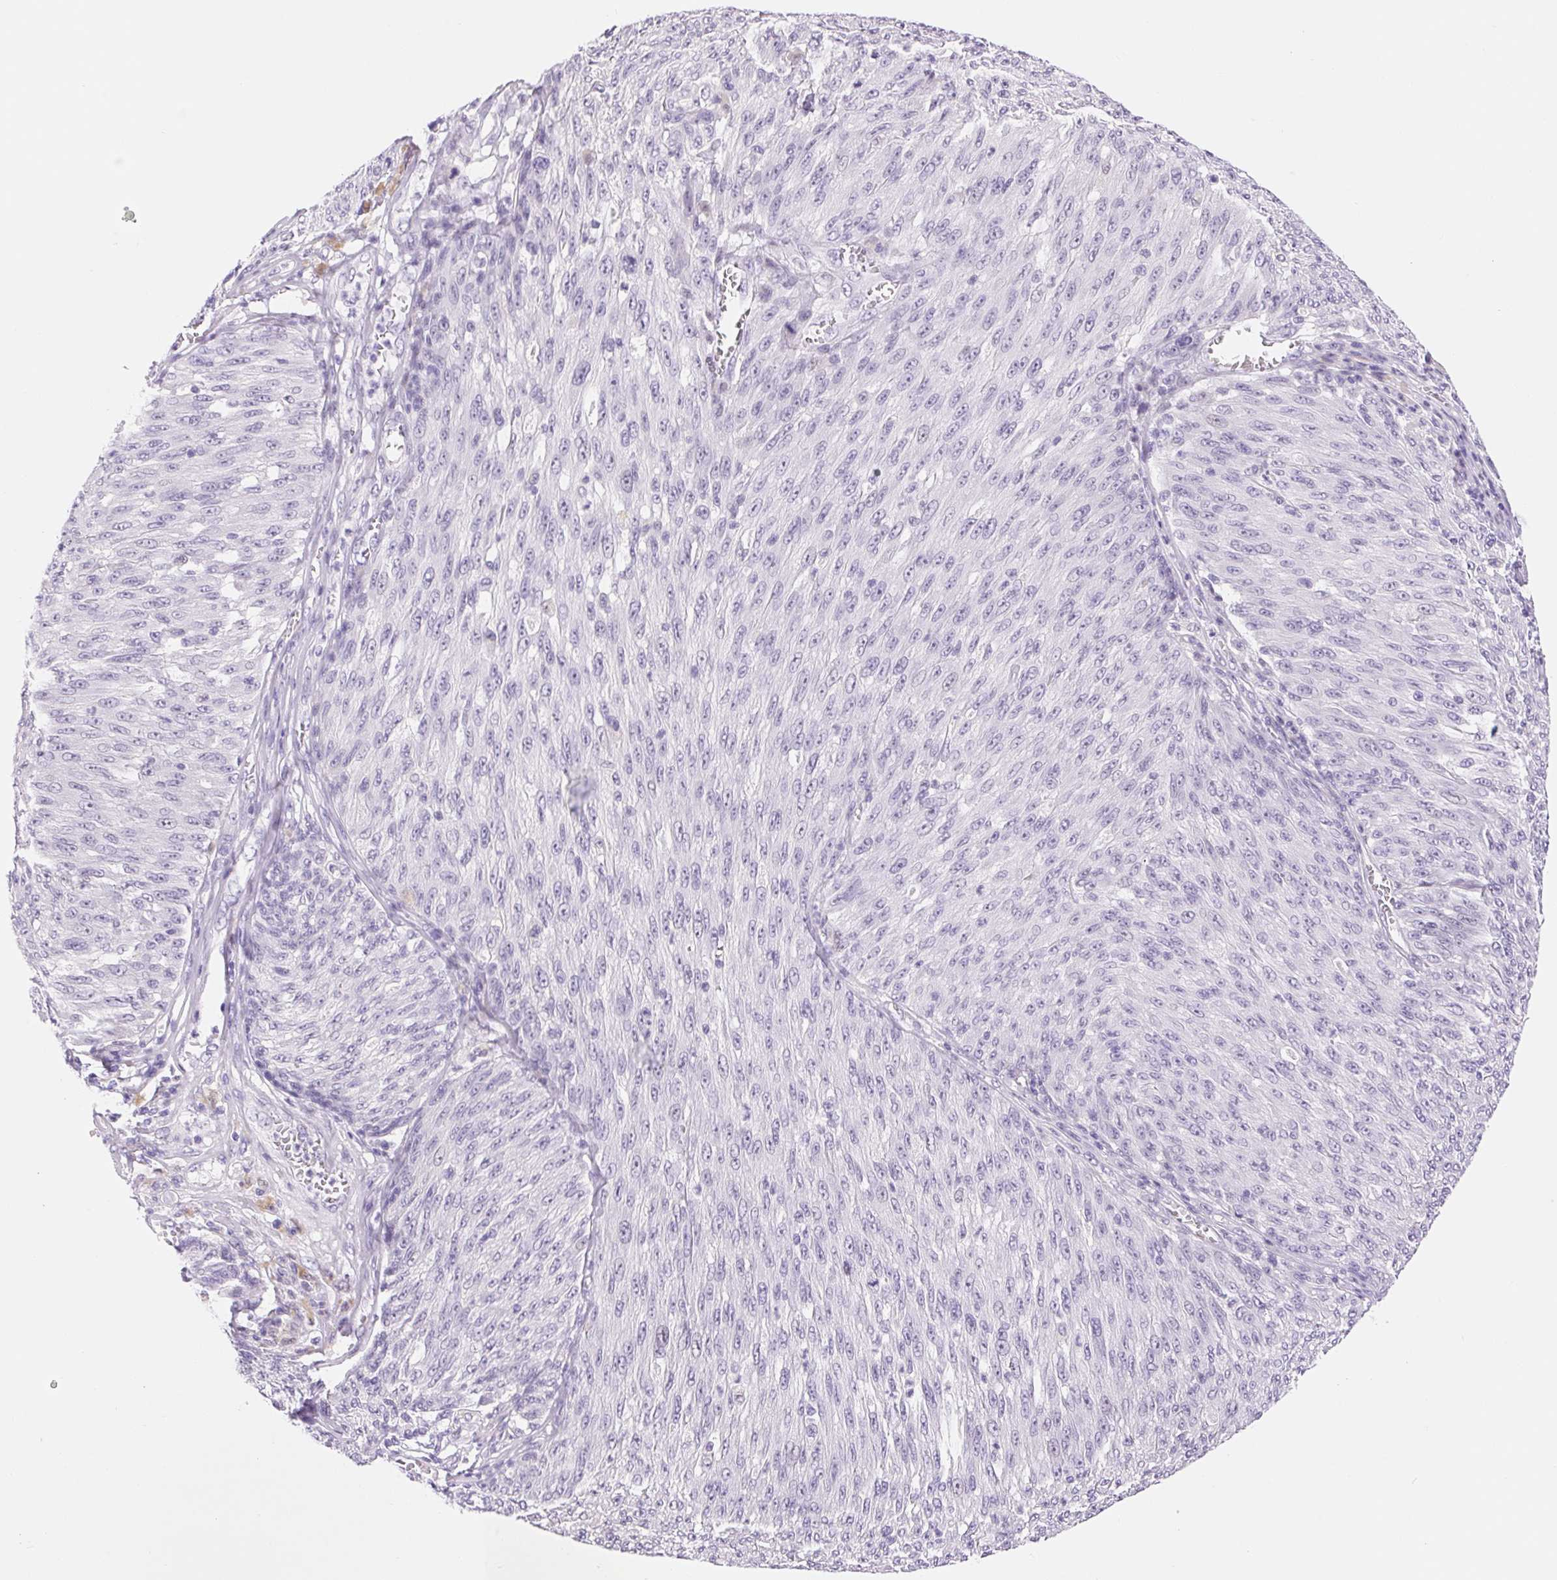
{"staining": {"intensity": "negative", "quantity": "none", "location": "none"}, "tissue": "melanoma", "cell_type": "Tumor cells", "image_type": "cancer", "snomed": [{"axis": "morphology", "description": "Malignant melanoma, NOS"}, {"axis": "topography", "description": "Skin"}], "caption": "DAB (3,3'-diaminobenzidine) immunohistochemical staining of human malignant melanoma displays no significant expression in tumor cells. The staining was performed using DAB (3,3'-diaminobenzidine) to visualize the protein expression in brown, while the nuclei were stained in blue with hematoxylin (Magnification: 20x).", "gene": "ASGR2", "patient": {"sex": "male", "age": 85}}